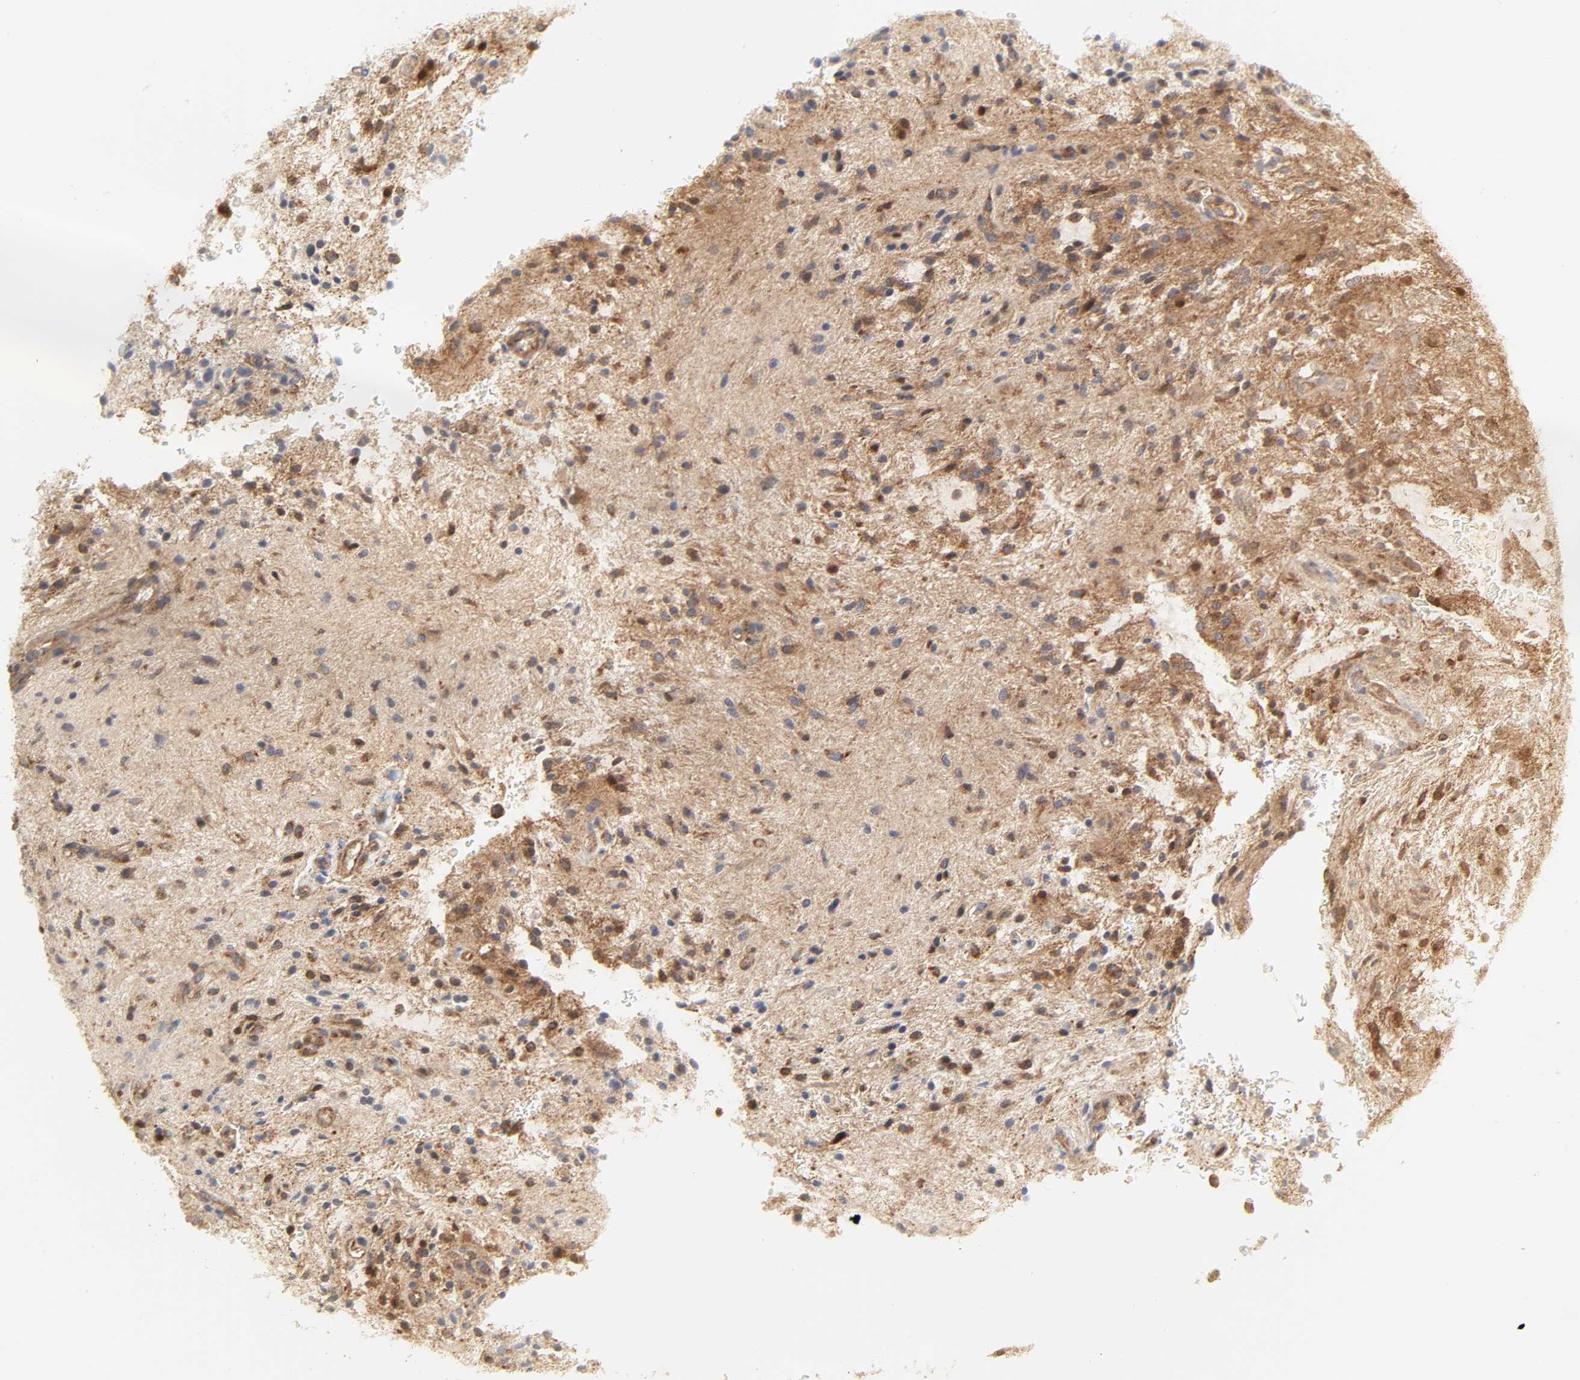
{"staining": {"intensity": "strong", "quantity": ">75%", "location": "cytoplasmic/membranous"}, "tissue": "glioma", "cell_type": "Tumor cells", "image_type": "cancer", "snomed": [{"axis": "morphology", "description": "Glioma, malignant, NOS"}, {"axis": "topography", "description": "Cerebellum"}], "caption": "IHC photomicrograph of neoplastic tissue: glioma (malignant) stained using IHC displays high levels of strong protein expression localized specifically in the cytoplasmic/membranous of tumor cells, appearing as a cytoplasmic/membranous brown color.", "gene": "SH3GLB1", "patient": {"sex": "female", "age": 10}}